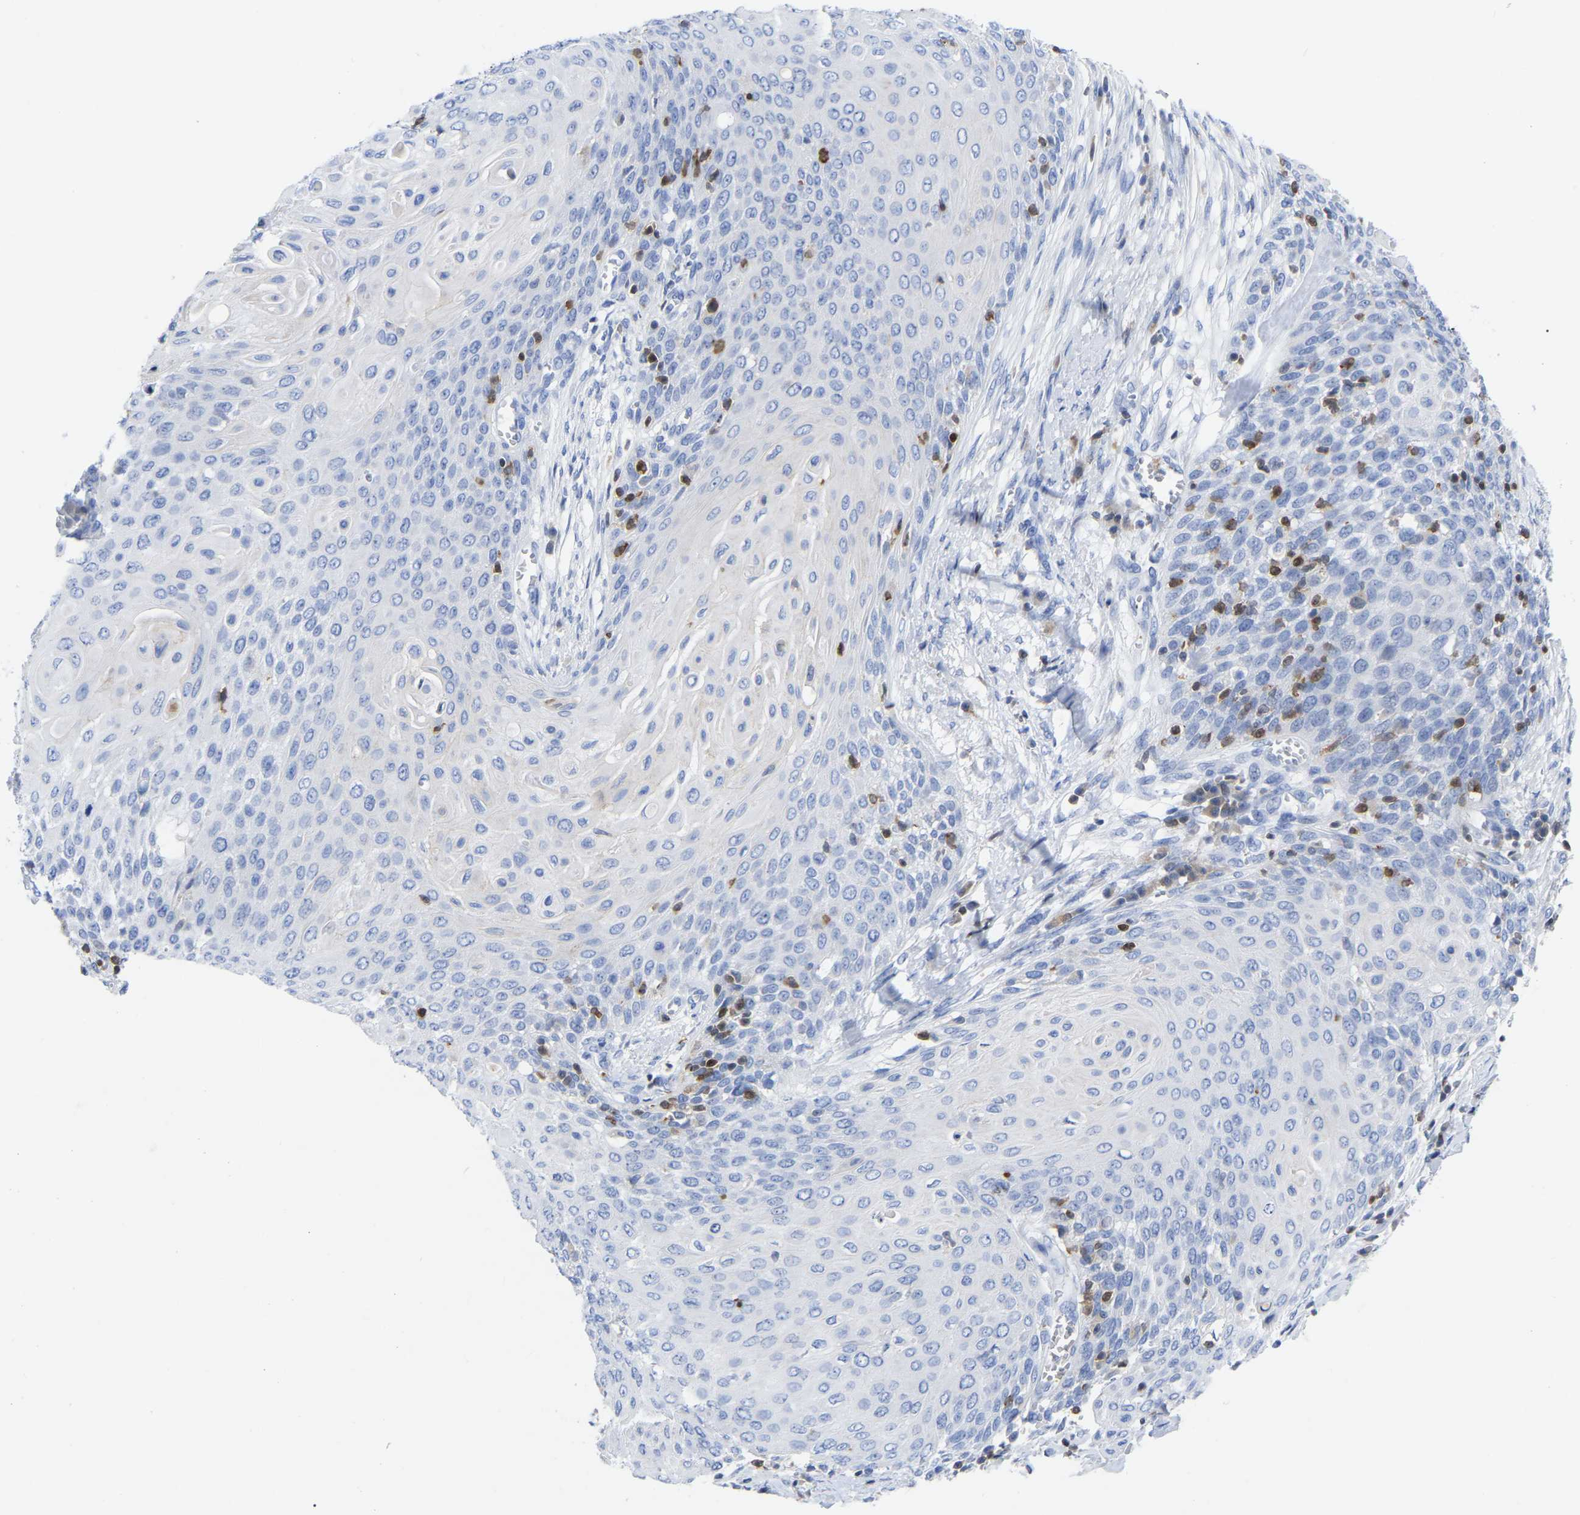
{"staining": {"intensity": "negative", "quantity": "none", "location": "none"}, "tissue": "cervical cancer", "cell_type": "Tumor cells", "image_type": "cancer", "snomed": [{"axis": "morphology", "description": "Squamous cell carcinoma, NOS"}, {"axis": "topography", "description": "Cervix"}], "caption": "The histopathology image reveals no staining of tumor cells in squamous cell carcinoma (cervical).", "gene": "PTPN7", "patient": {"sex": "female", "age": 39}}